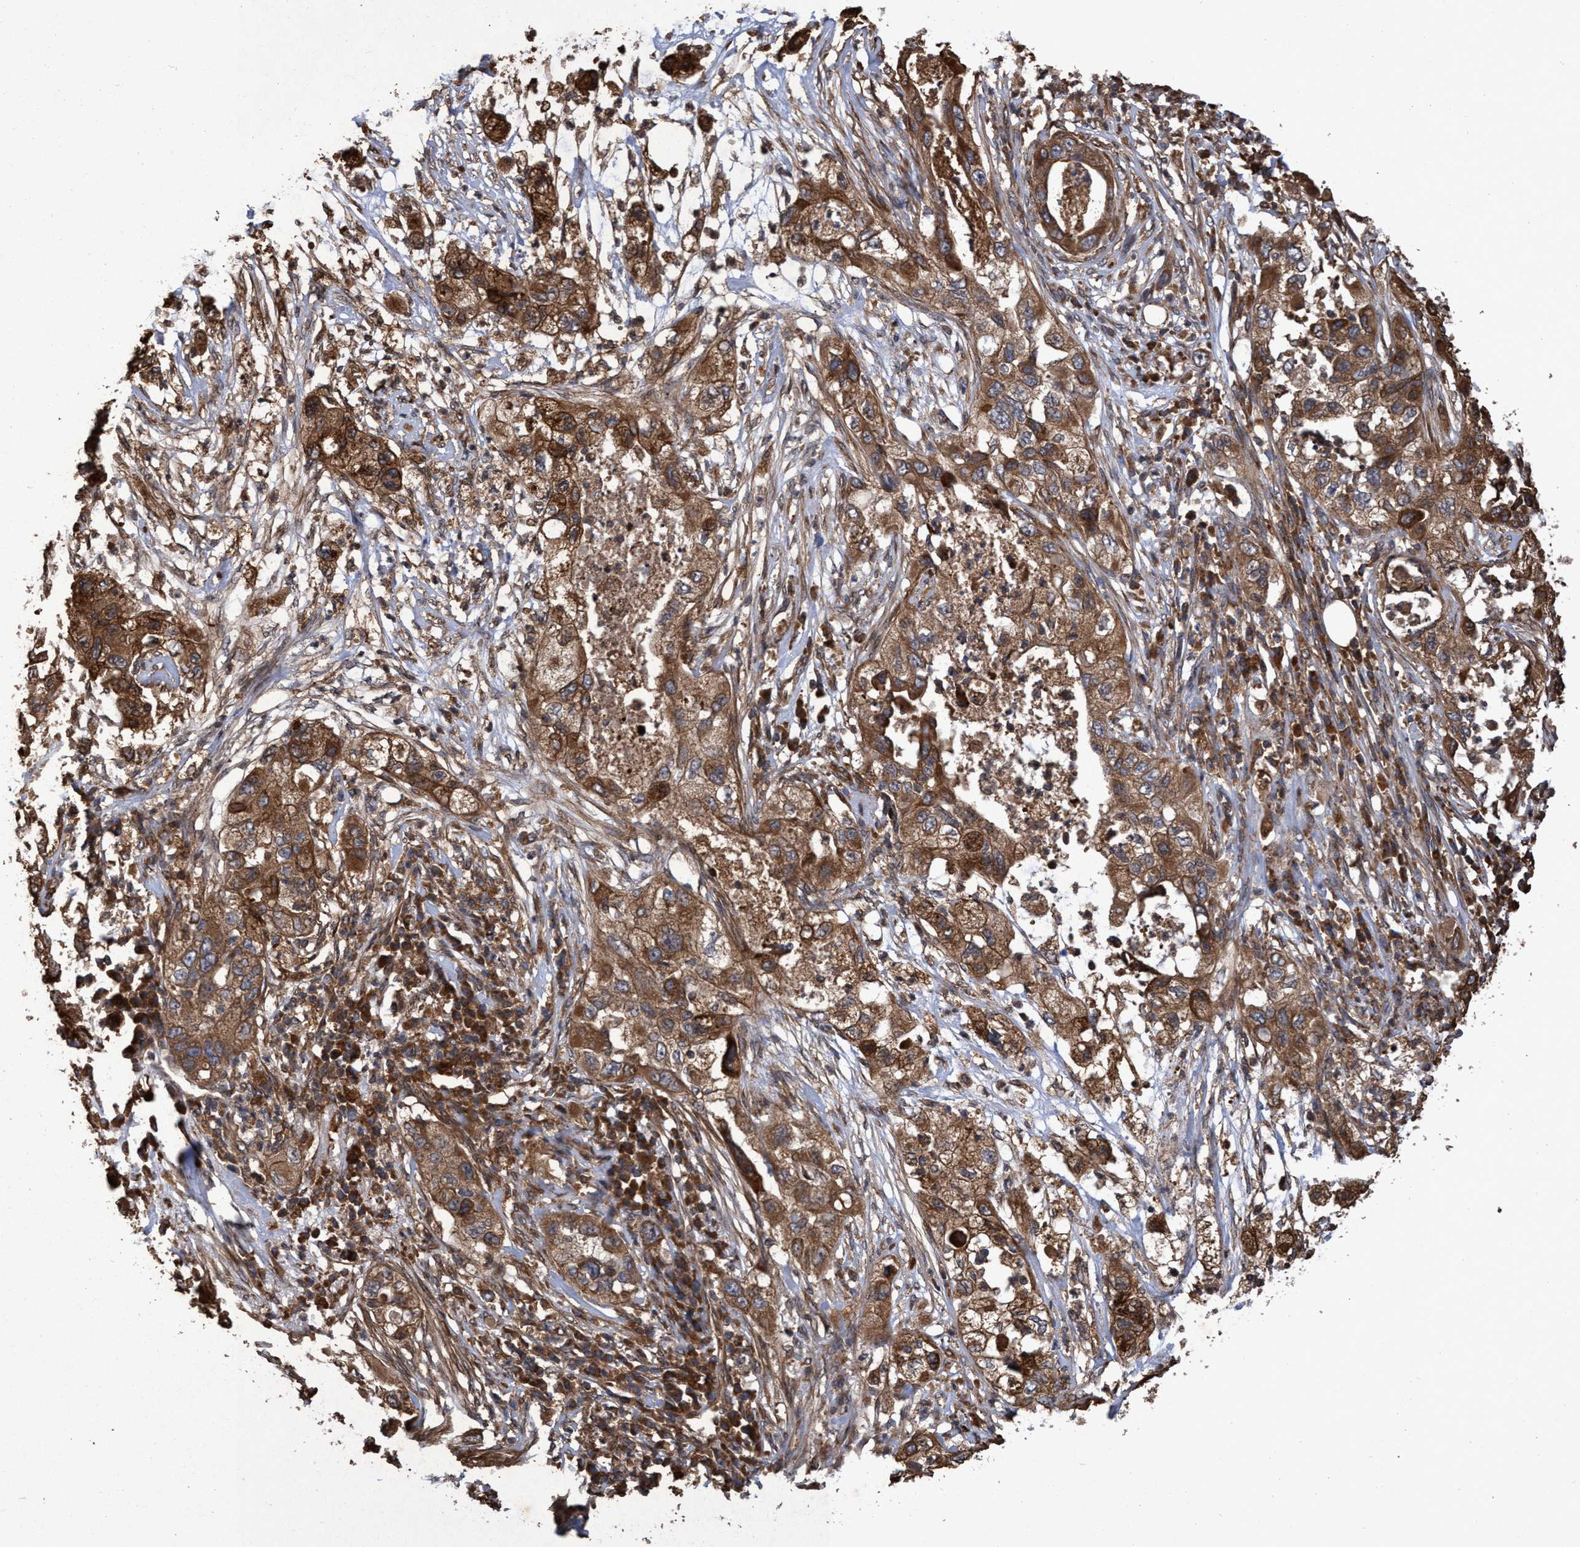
{"staining": {"intensity": "moderate", "quantity": ">75%", "location": "cytoplasmic/membranous"}, "tissue": "pancreatic cancer", "cell_type": "Tumor cells", "image_type": "cancer", "snomed": [{"axis": "morphology", "description": "Adenocarcinoma, NOS"}, {"axis": "topography", "description": "Pancreas"}], "caption": "Pancreatic cancer (adenocarcinoma) stained for a protein demonstrates moderate cytoplasmic/membranous positivity in tumor cells. (DAB IHC, brown staining for protein, blue staining for nuclei).", "gene": "CHMP6", "patient": {"sex": "female", "age": 78}}